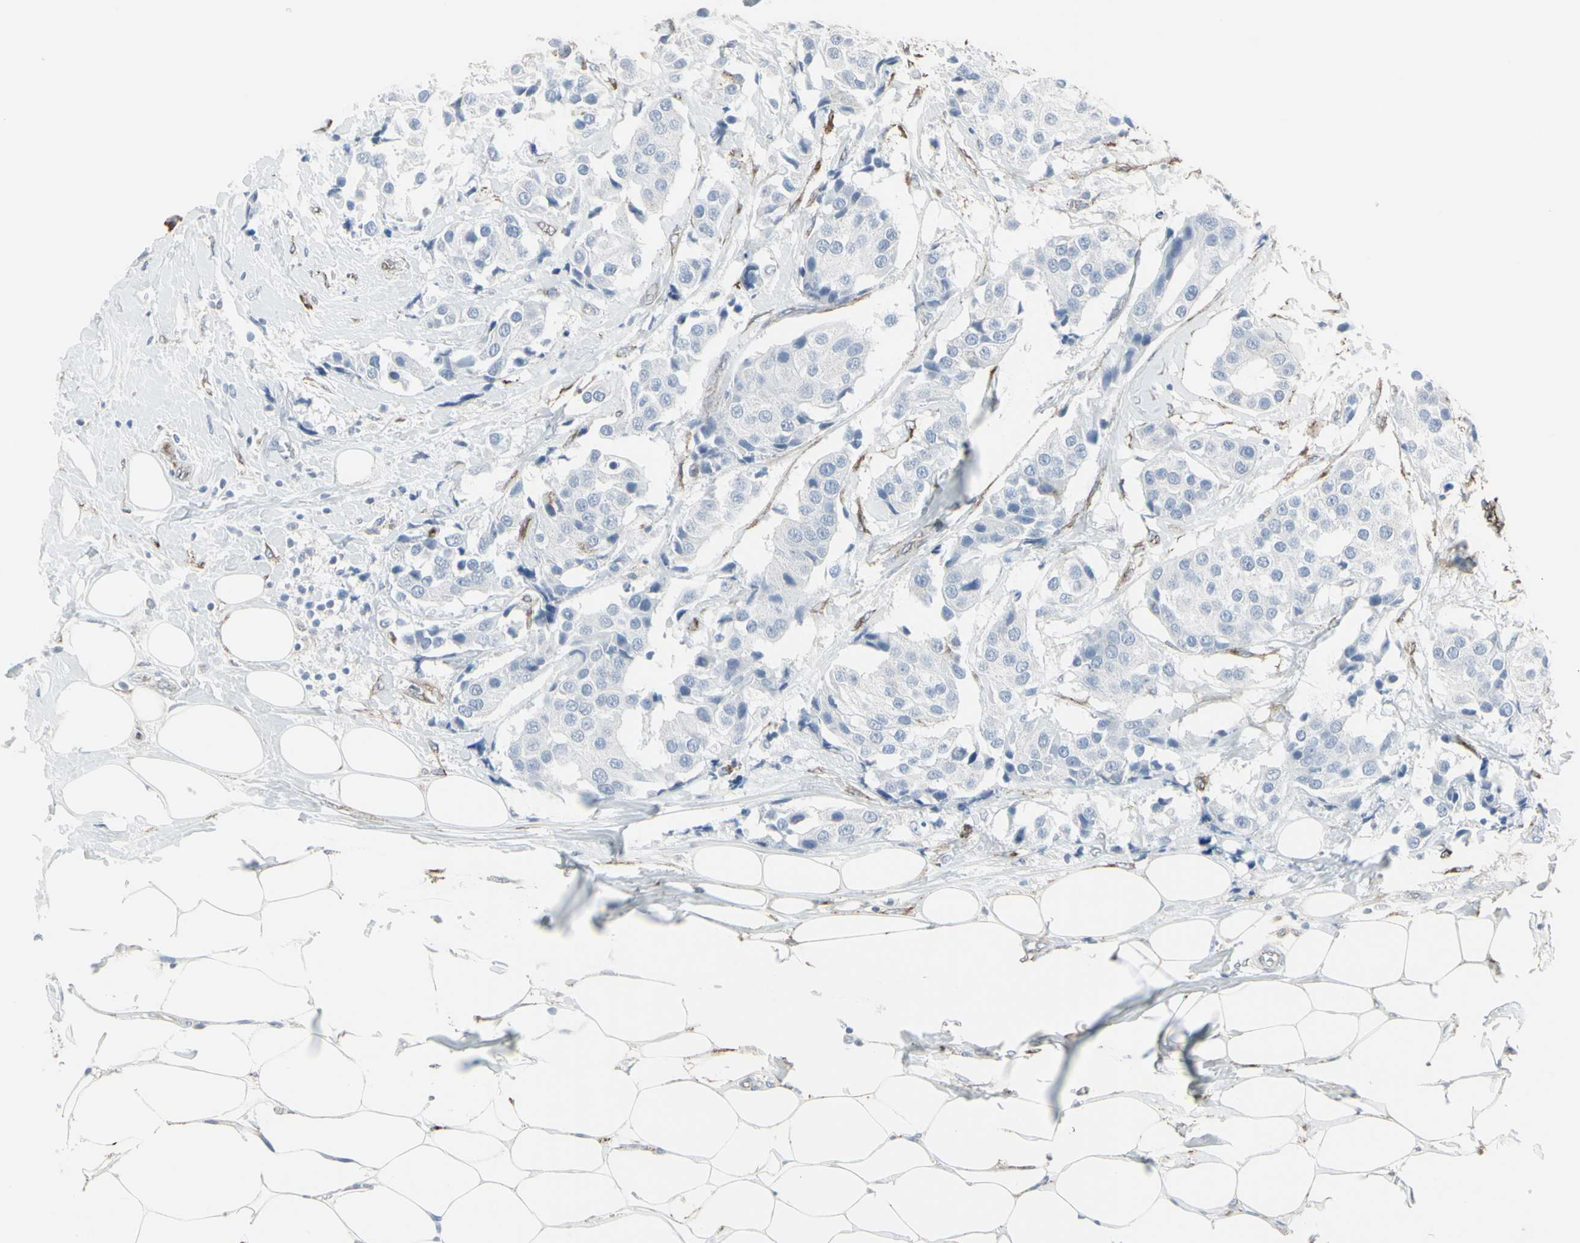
{"staining": {"intensity": "negative", "quantity": "none", "location": "none"}, "tissue": "breast cancer", "cell_type": "Tumor cells", "image_type": "cancer", "snomed": [{"axis": "morphology", "description": "Normal tissue, NOS"}, {"axis": "morphology", "description": "Duct carcinoma"}, {"axis": "topography", "description": "Breast"}], "caption": "Protein analysis of breast invasive ductal carcinoma exhibits no significant staining in tumor cells.", "gene": "GJA1", "patient": {"sex": "female", "age": 39}}